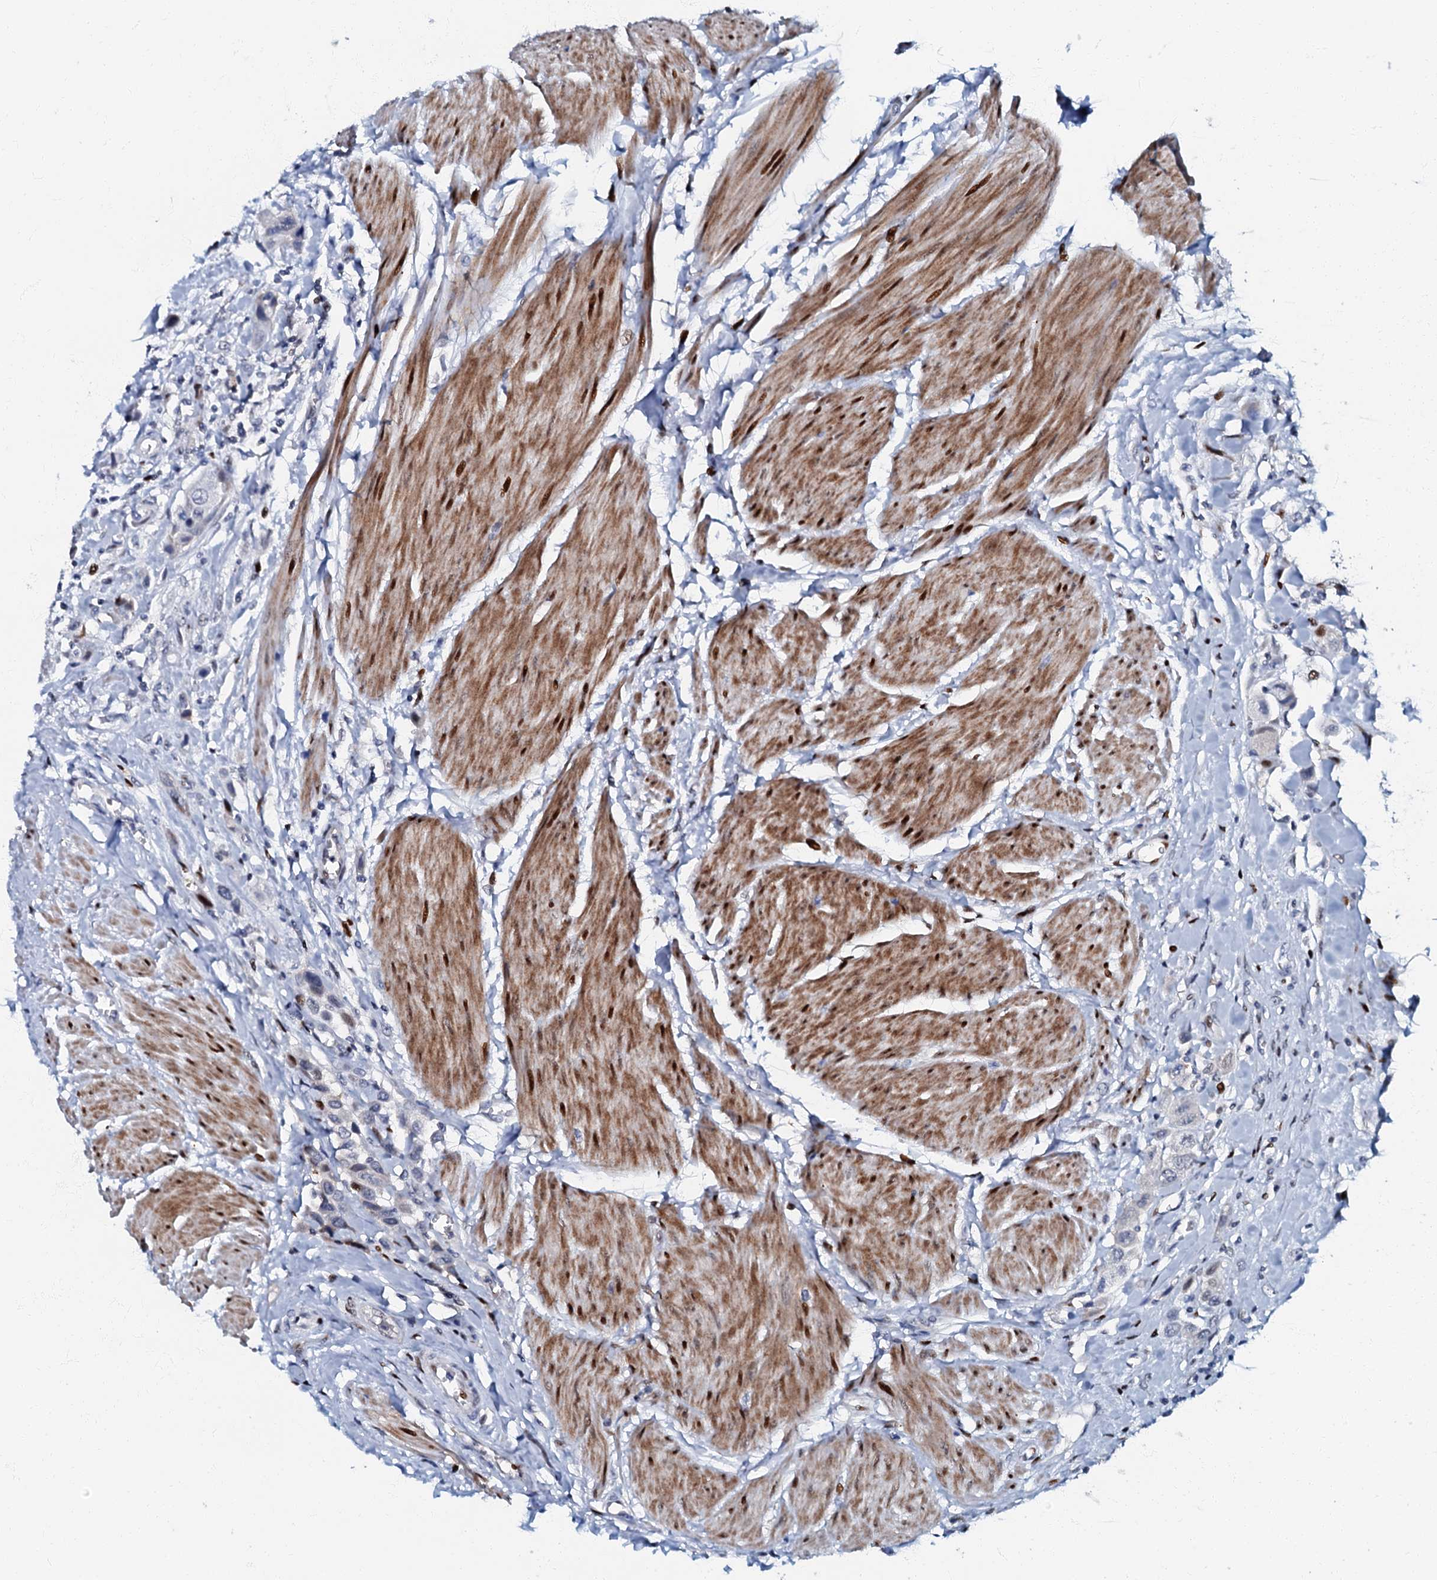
{"staining": {"intensity": "negative", "quantity": "none", "location": "none"}, "tissue": "urothelial cancer", "cell_type": "Tumor cells", "image_type": "cancer", "snomed": [{"axis": "morphology", "description": "Urothelial carcinoma, High grade"}, {"axis": "topography", "description": "Urinary bladder"}], "caption": "DAB immunohistochemical staining of human urothelial cancer shows no significant staining in tumor cells.", "gene": "MFSD5", "patient": {"sex": "male", "age": 50}}